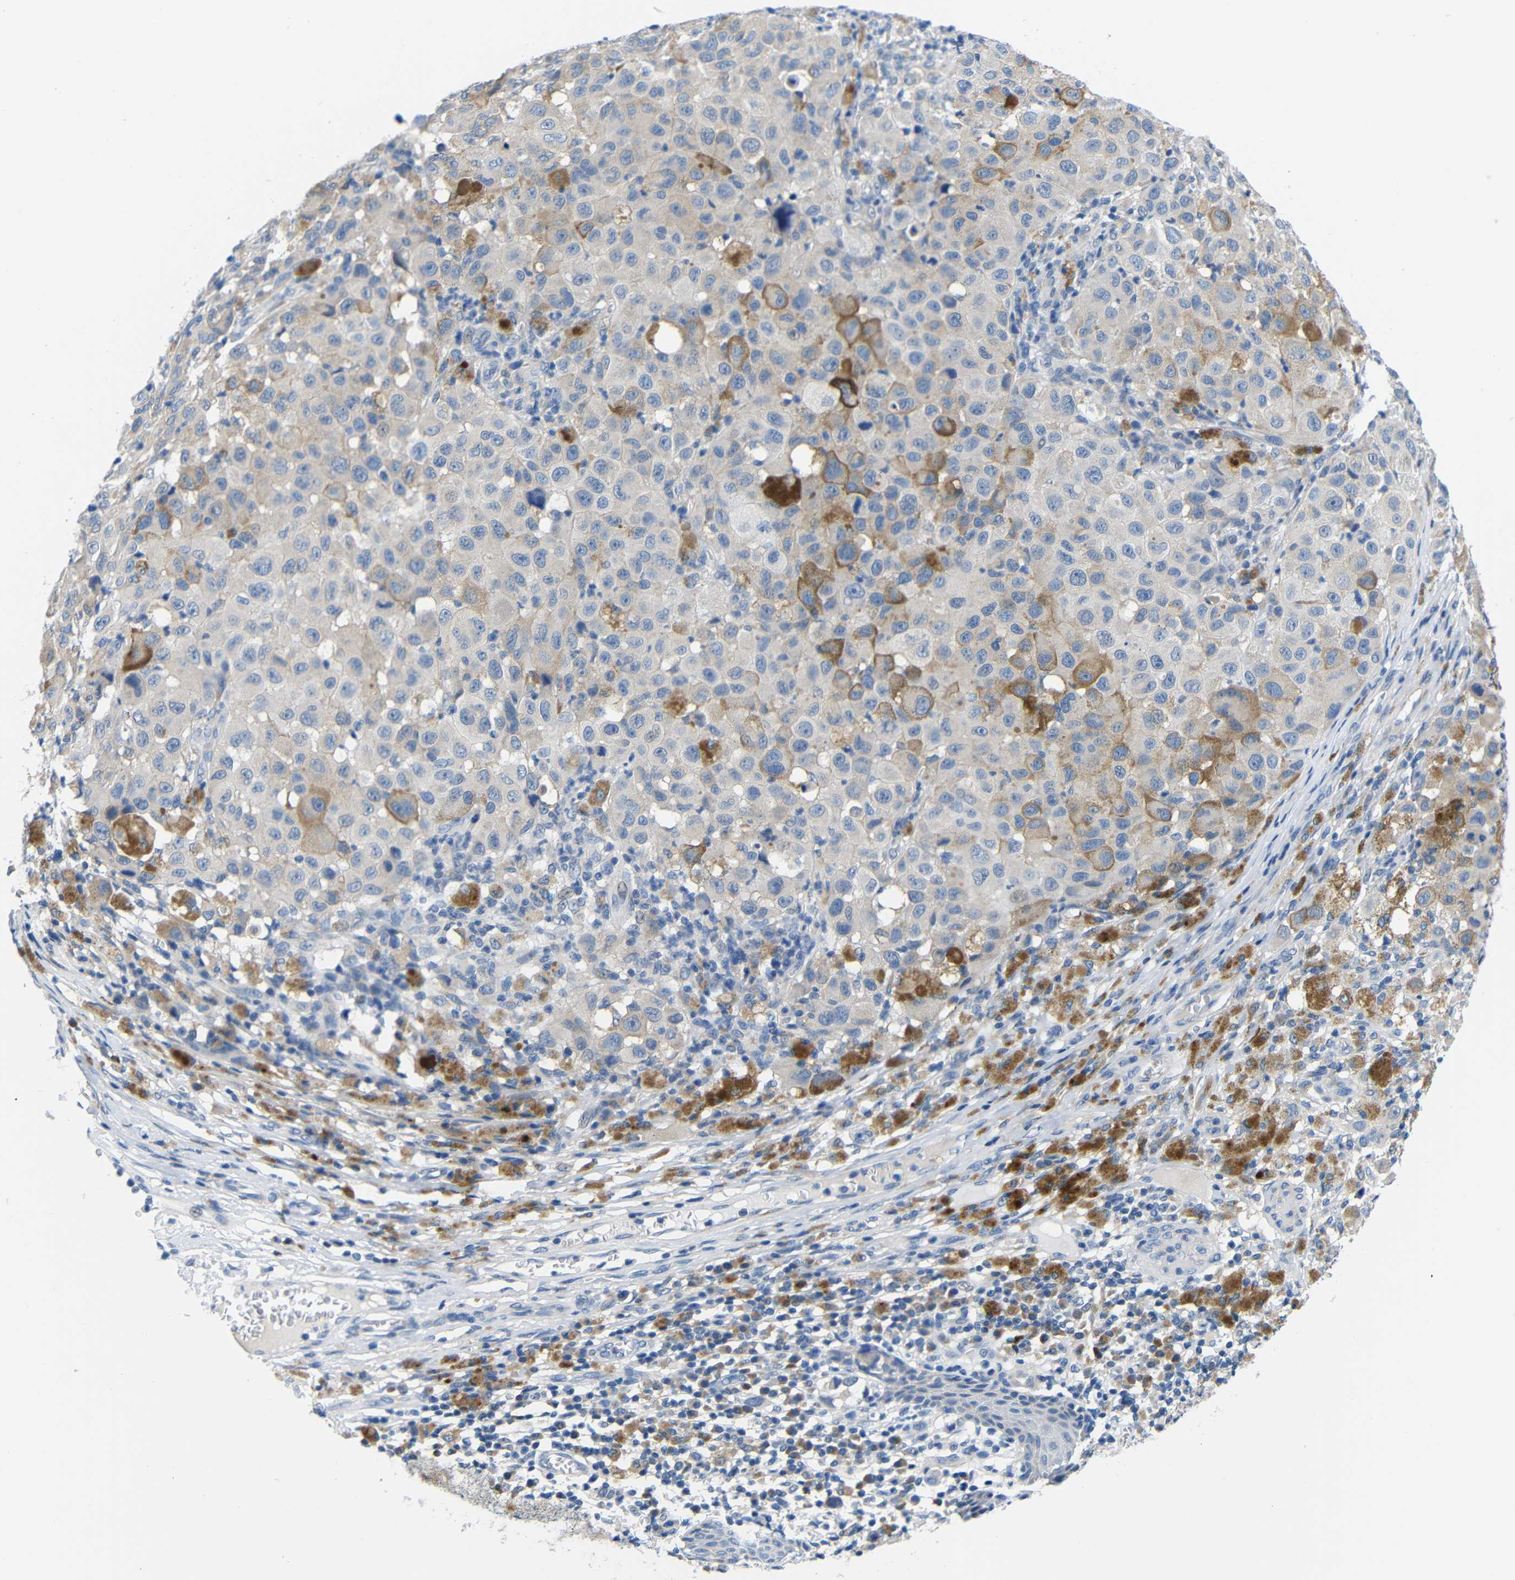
{"staining": {"intensity": "weak", "quantity": "25%-75%", "location": "cytoplasmic/membranous"}, "tissue": "melanoma", "cell_type": "Tumor cells", "image_type": "cancer", "snomed": [{"axis": "morphology", "description": "Malignant melanoma, NOS"}, {"axis": "topography", "description": "Skin"}], "caption": "Malignant melanoma tissue reveals weak cytoplasmic/membranous staining in approximately 25%-75% of tumor cells The staining was performed using DAB to visualize the protein expression in brown, while the nuclei were stained in blue with hematoxylin (Magnification: 20x).", "gene": "NEGR1", "patient": {"sex": "male", "age": 96}}